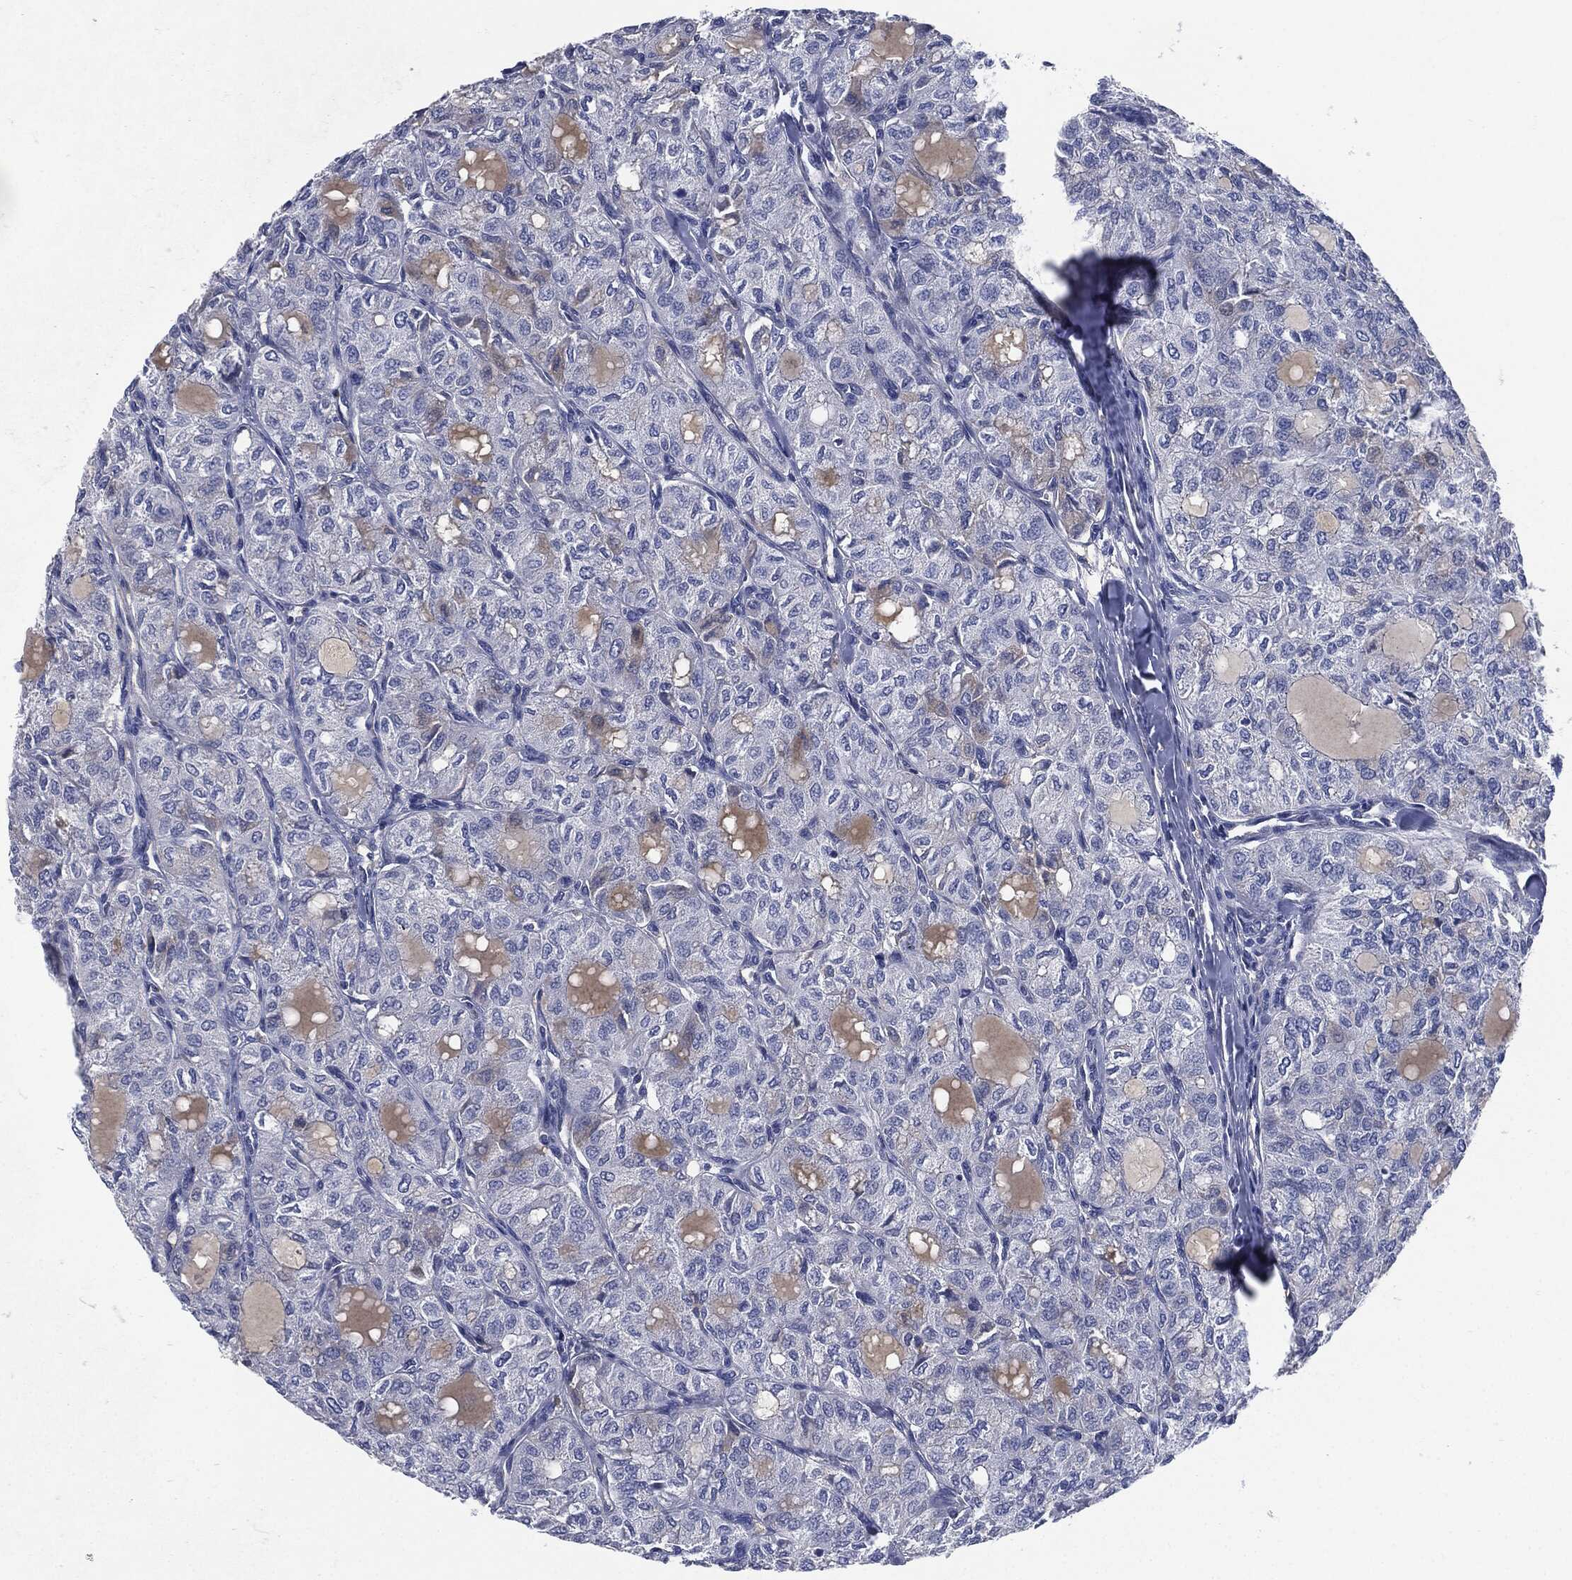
{"staining": {"intensity": "negative", "quantity": "none", "location": "none"}, "tissue": "thyroid cancer", "cell_type": "Tumor cells", "image_type": "cancer", "snomed": [{"axis": "morphology", "description": "Follicular adenoma carcinoma, NOS"}, {"axis": "topography", "description": "Thyroid gland"}], "caption": "IHC micrograph of human thyroid follicular adenoma carcinoma stained for a protein (brown), which exhibits no expression in tumor cells. Brightfield microscopy of IHC stained with DAB (brown) and hematoxylin (blue), captured at high magnification.", "gene": "CD27", "patient": {"sex": "male", "age": 75}}